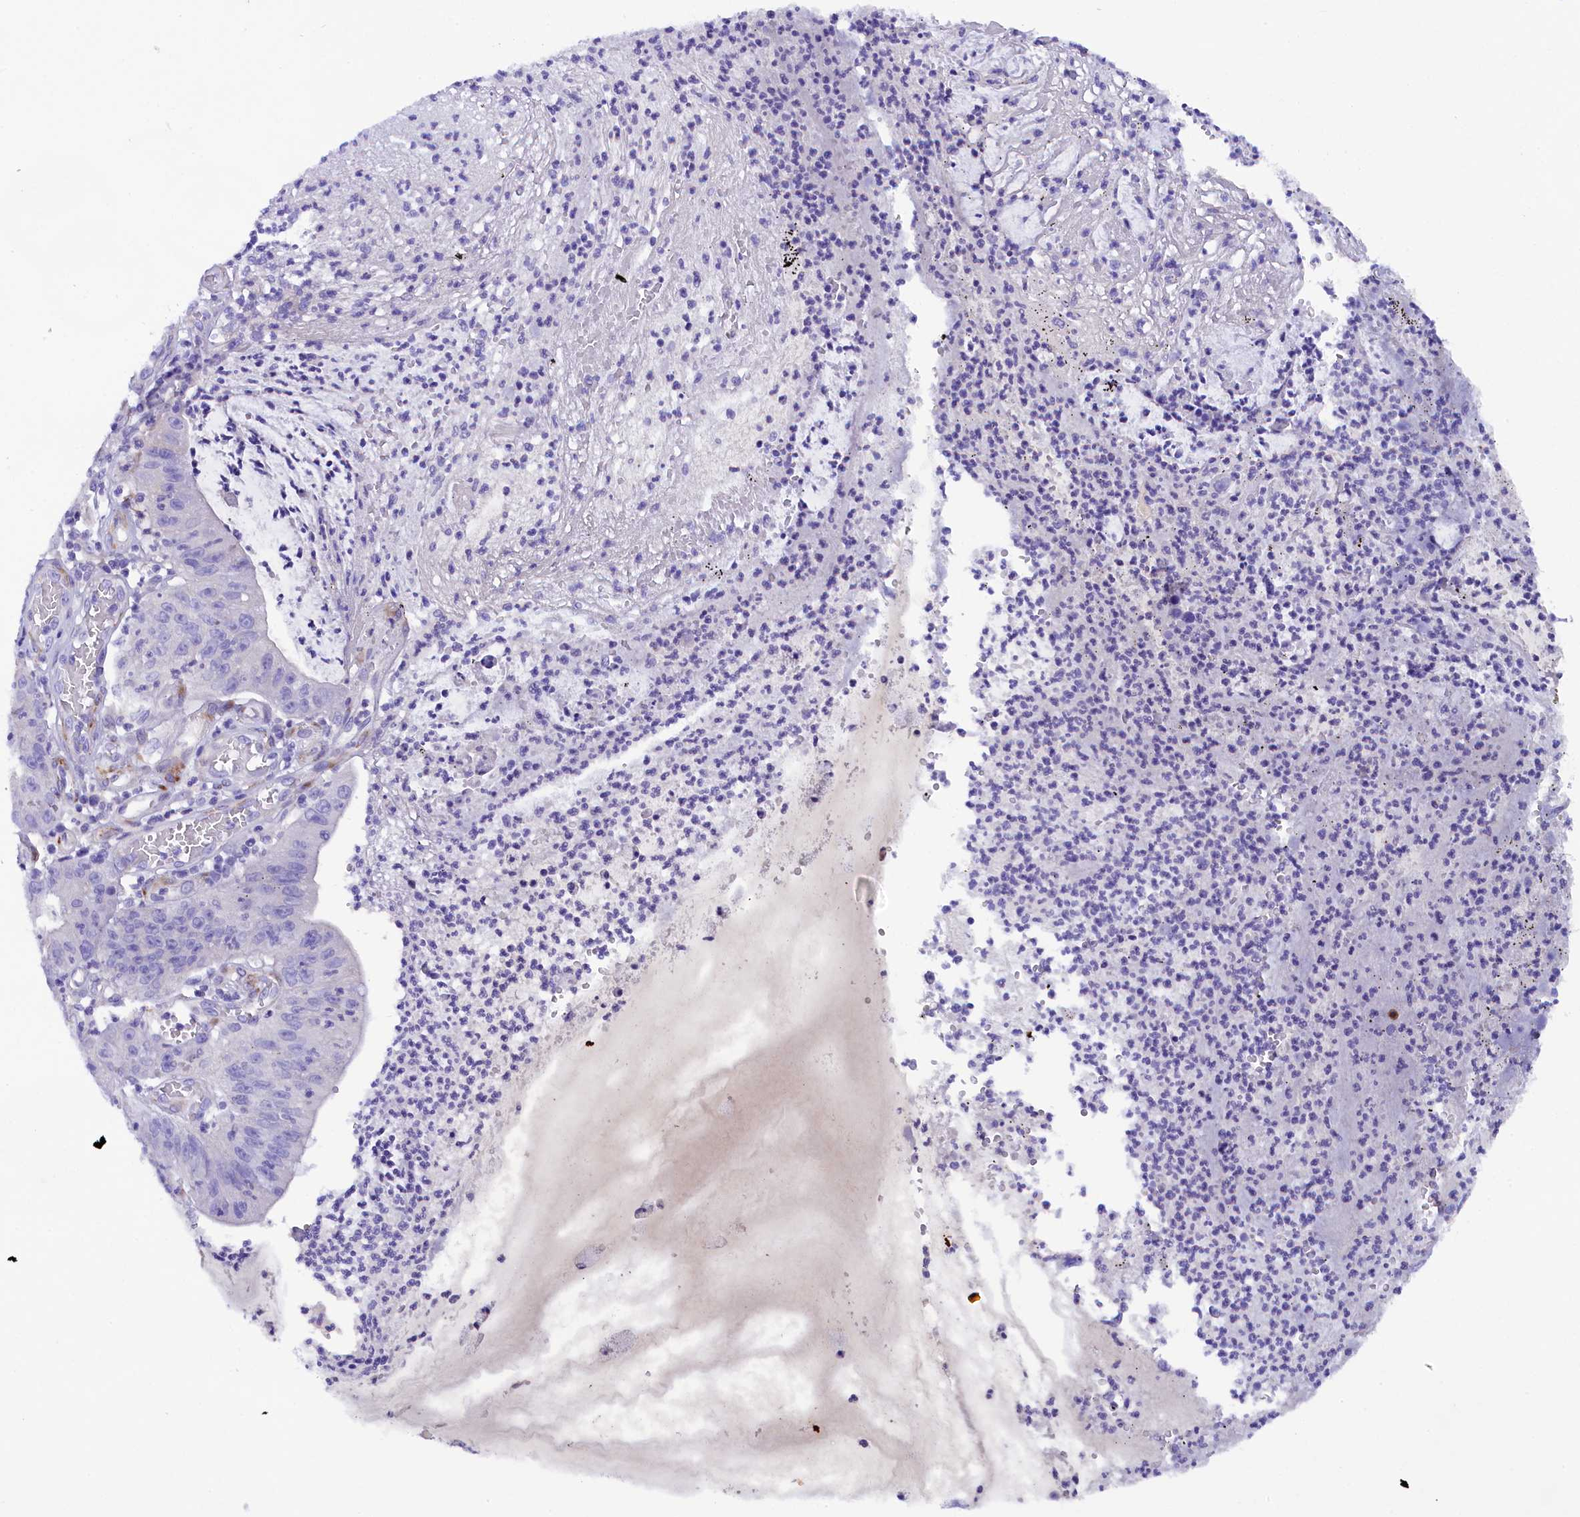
{"staining": {"intensity": "negative", "quantity": "none", "location": "none"}, "tissue": "stomach cancer", "cell_type": "Tumor cells", "image_type": "cancer", "snomed": [{"axis": "morphology", "description": "Adenocarcinoma, NOS"}, {"axis": "topography", "description": "Stomach"}], "caption": "Immunohistochemistry (IHC) of stomach cancer demonstrates no expression in tumor cells.", "gene": "SOD3", "patient": {"sex": "male", "age": 59}}